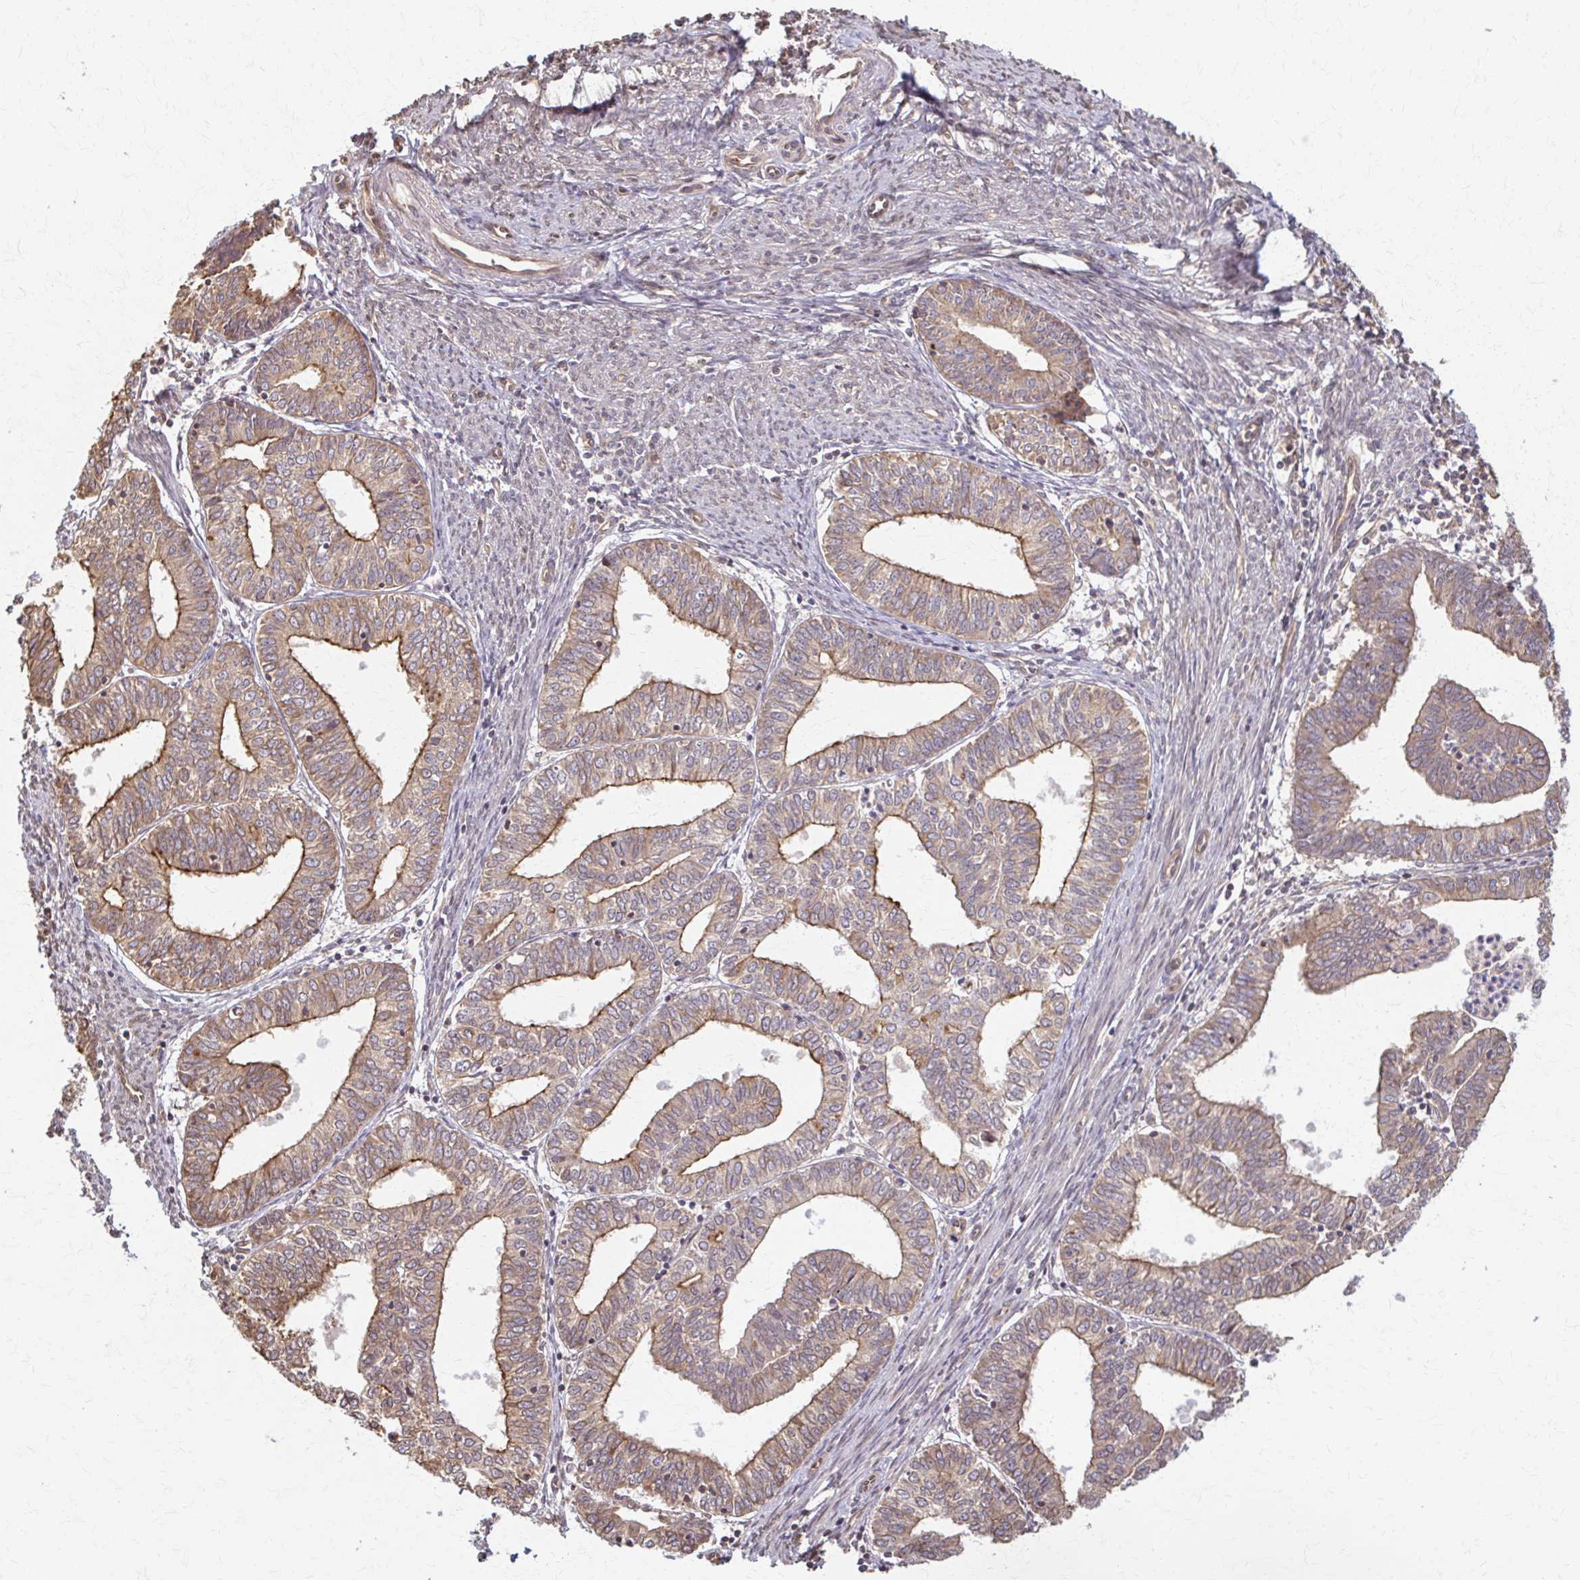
{"staining": {"intensity": "moderate", "quantity": "25%-75%", "location": "cytoplasmic/membranous"}, "tissue": "endometrial cancer", "cell_type": "Tumor cells", "image_type": "cancer", "snomed": [{"axis": "morphology", "description": "Adenocarcinoma, NOS"}, {"axis": "topography", "description": "Endometrium"}], "caption": "Brown immunohistochemical staining in endometrial adenocarcinoma demonstrates moderate cytoplasmic/membranous staining in approximately 25%-75% of tumor cells. Ihc stains the protein of interest in brown and the nuclei are stained blue.", "gene": "ARHGAP35", "patient": {"sex": "female", "age": 61}}